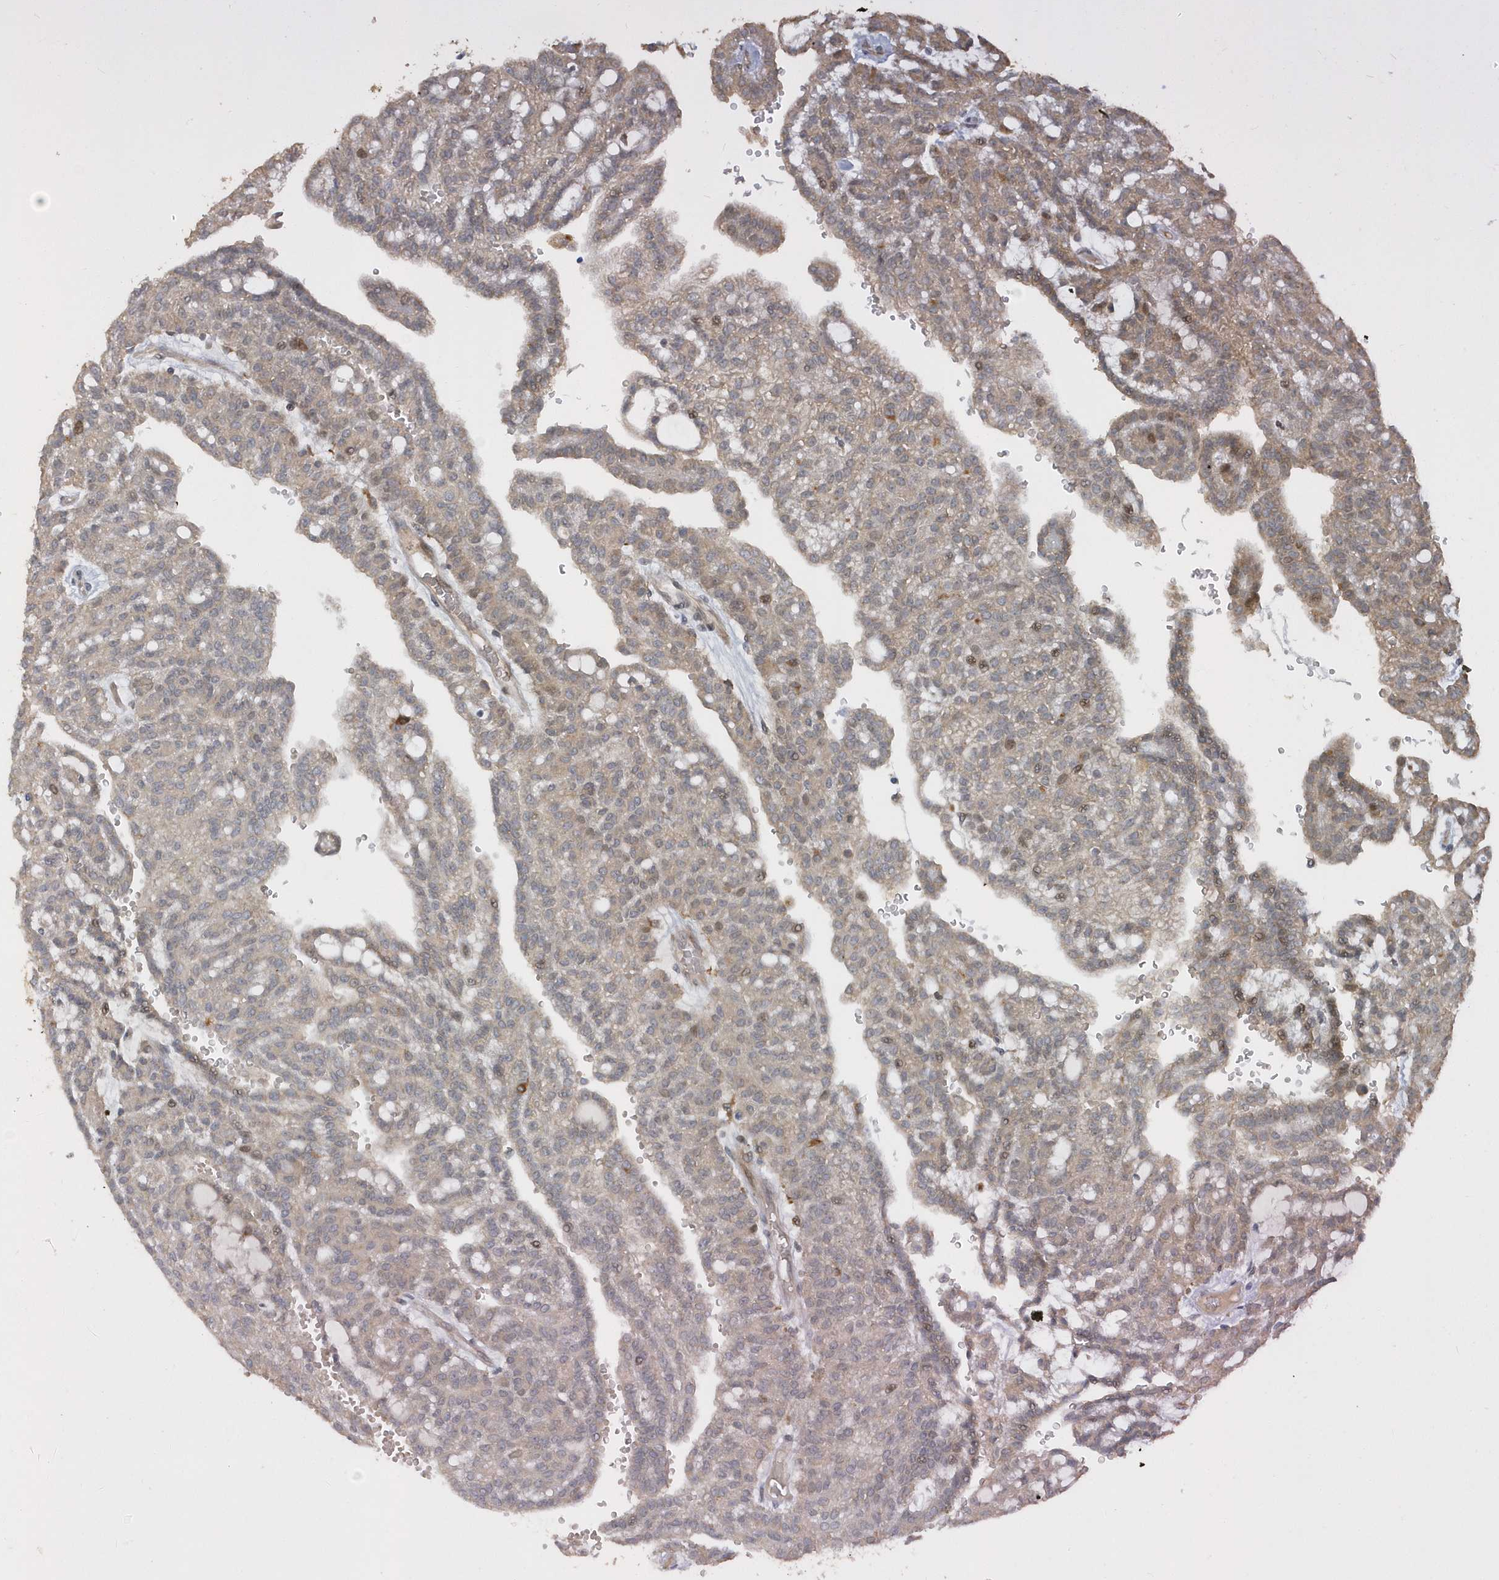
{"staining": {"intensity": "weak", "quantity": "25%-75%", "location": "cytoplasmic/membranous,nuclear"}, "tissue": "renal cancer", "cell_type": "Tumor cells", "image_type": "cancer", "snomed": [{"axis": "morphology", "description": "Adenocarcinoma, NOS"}, {"axis": "topography", "description": "Kidney"}], "caption": "About 25%-75% of tumor cells in human renal cancer reveal weak cytoplasmic/membranous and nuclear protein expression as visualized by brown immunohistochemical staining.", "gene": "TRAIP", "patient": {"sex": "male", "age": 63}}